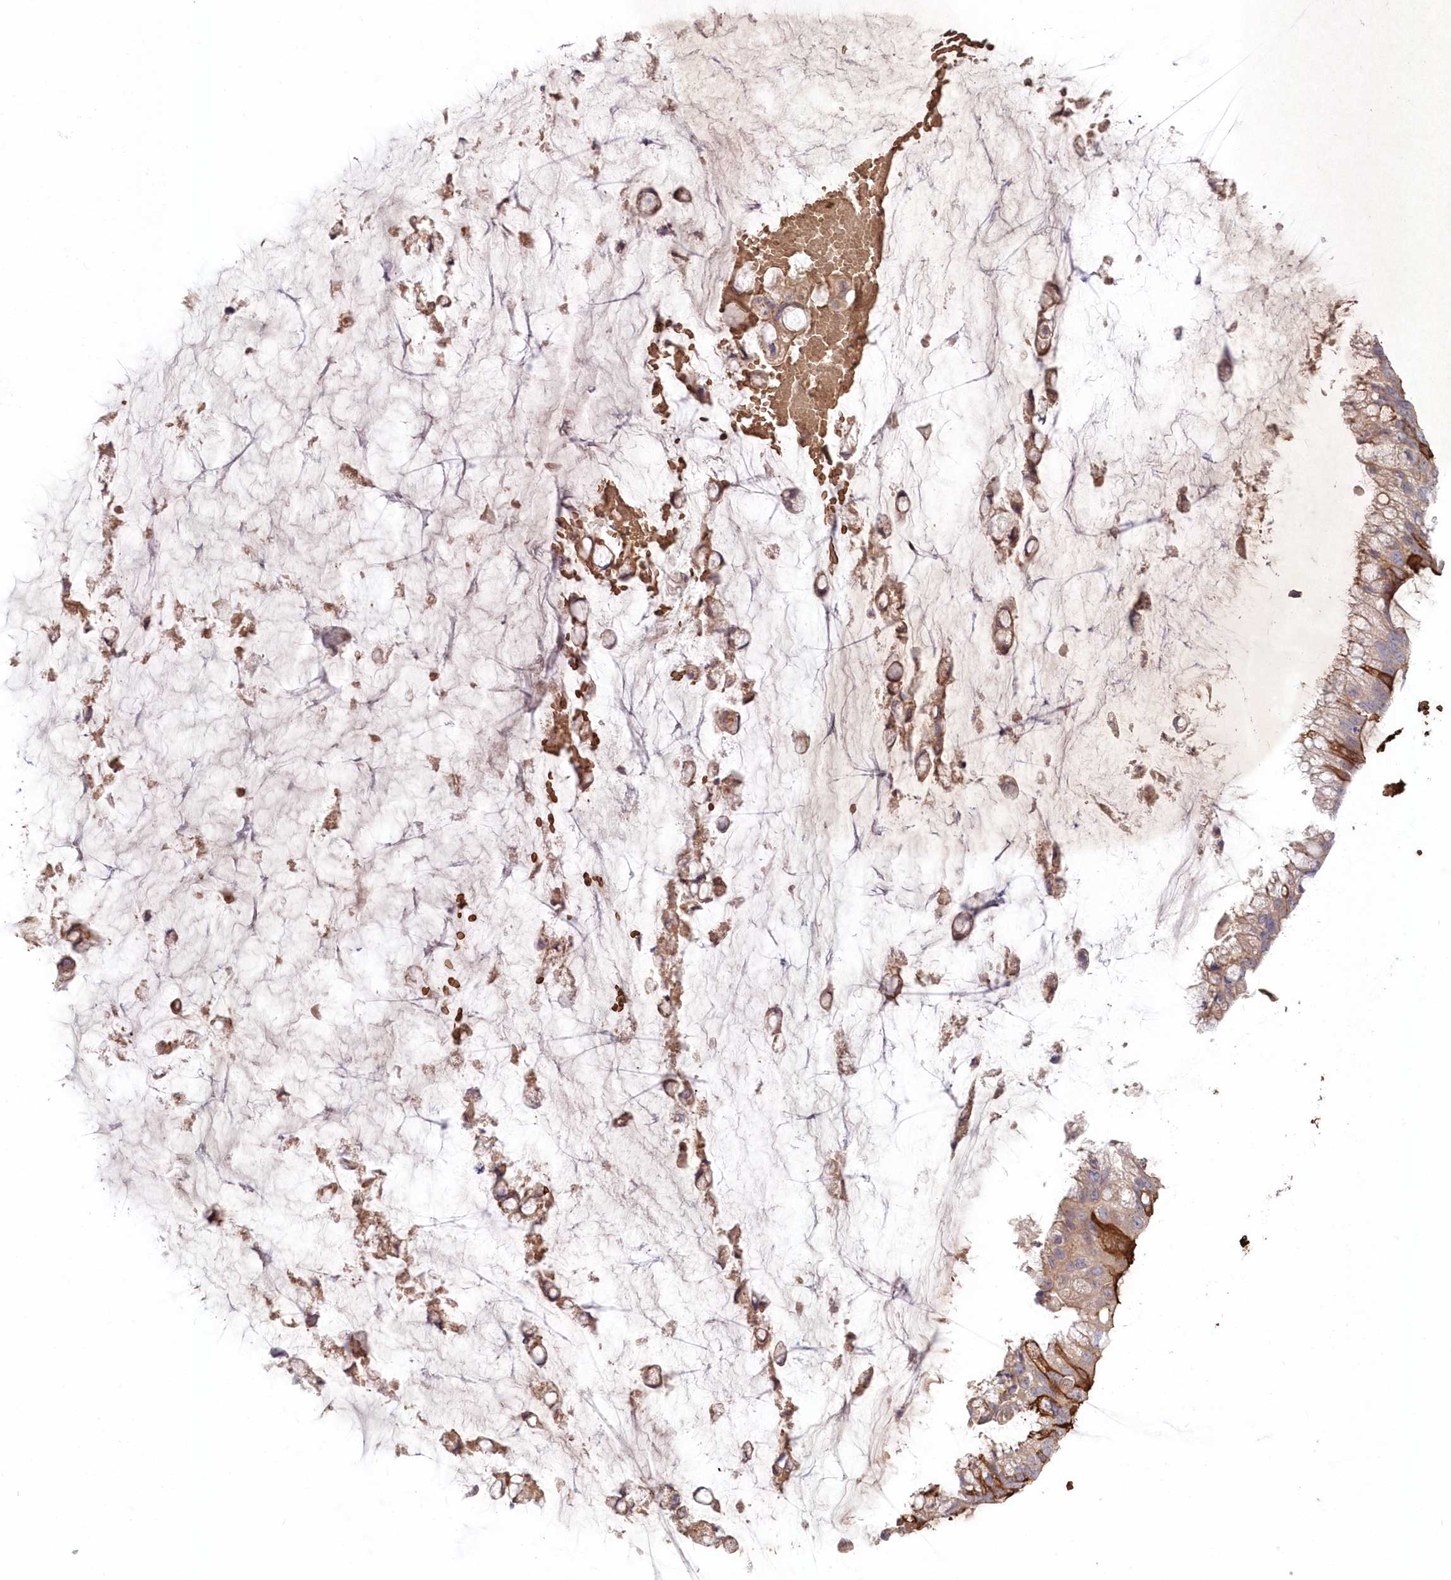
{"staining": {"intensity": "moderate", "quantity": "<25%", "location": "cytoplasmic/membranous"}, "tissue": "ovarian cancer", "cell_type": "Tumor cells", "image_type": "cancer", "snomed": [{"axis": "morphology", "description": "Cystadenocarcinoma, mucinous, NOS"}, {"axis": "topography", "description": "Ovary"}], "caption": "IHC (DAB (3,3'-diaminobenzidine)) staining of ovarian mucinous cystadenocarcinoma displays moderate cytoplasmic/membranous protein positivity in approximately <25% of tumor cells. The protein of interest is shown in brown color, while the nuclei are stained blue.", "gene": "SERINC1", "patient": {"sex": "female", "age": 39}}